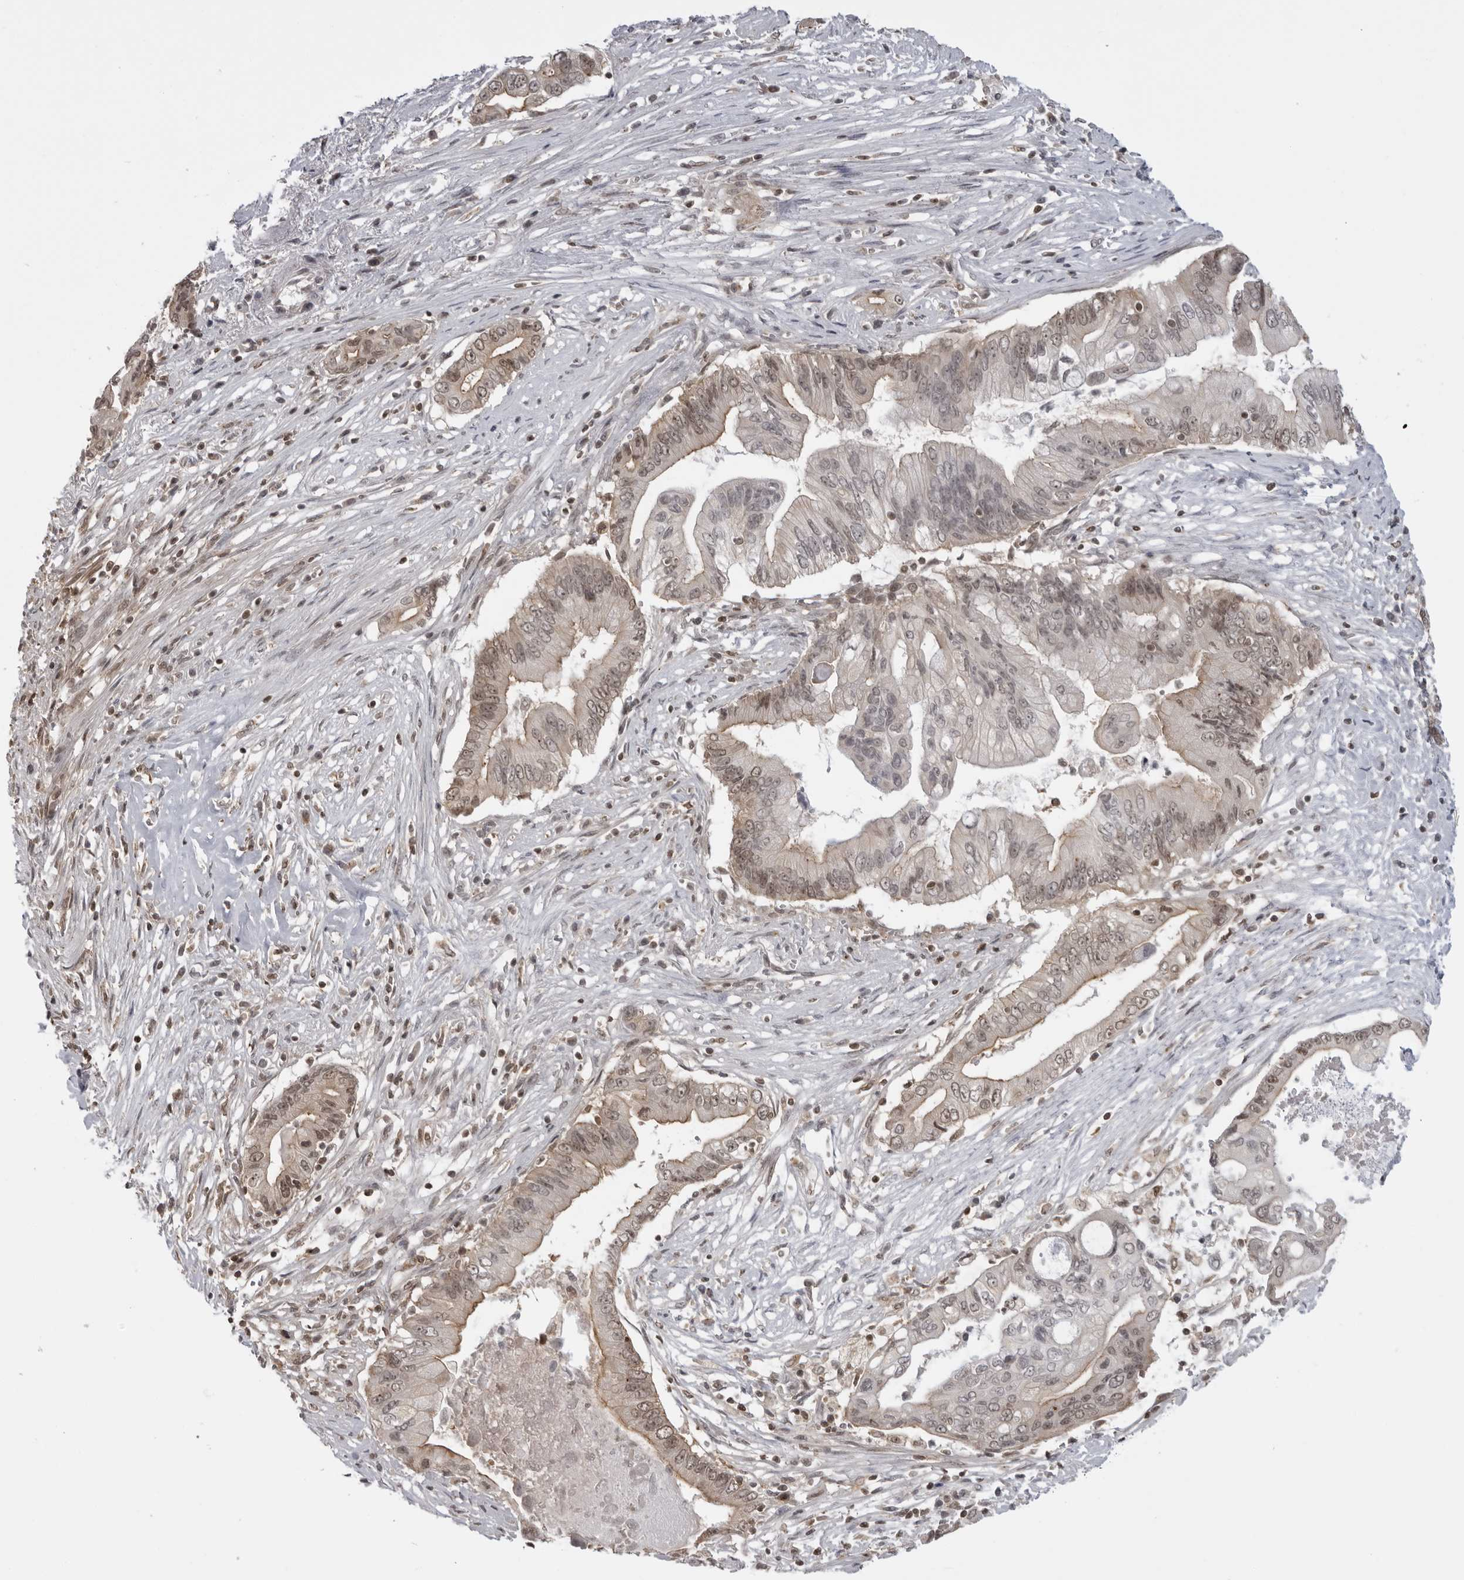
{"staining": {"intensity": "weak", "quantity": ">75%", "location": "cytoplasmic/membranous,nuclear"}, "tissue": "pancreatic cancer", "cell_type": "Tumor cells", "image_type": "cancer", "snomed": [{"axis": "morphology", "description": "Adenocarcinoma, NOS"}, {"axis": "topography", "description": "Pancreas"}], "caption": "An IHC histopathology image of tumor tissue is shown. Protein staining in brown highlights weak cytoplasmic/membranous and nuclear positivity in pancreatic cancer within tumor cells.", "gene": "PDCL3", "patient": {"sex": "male", "age": 78}}